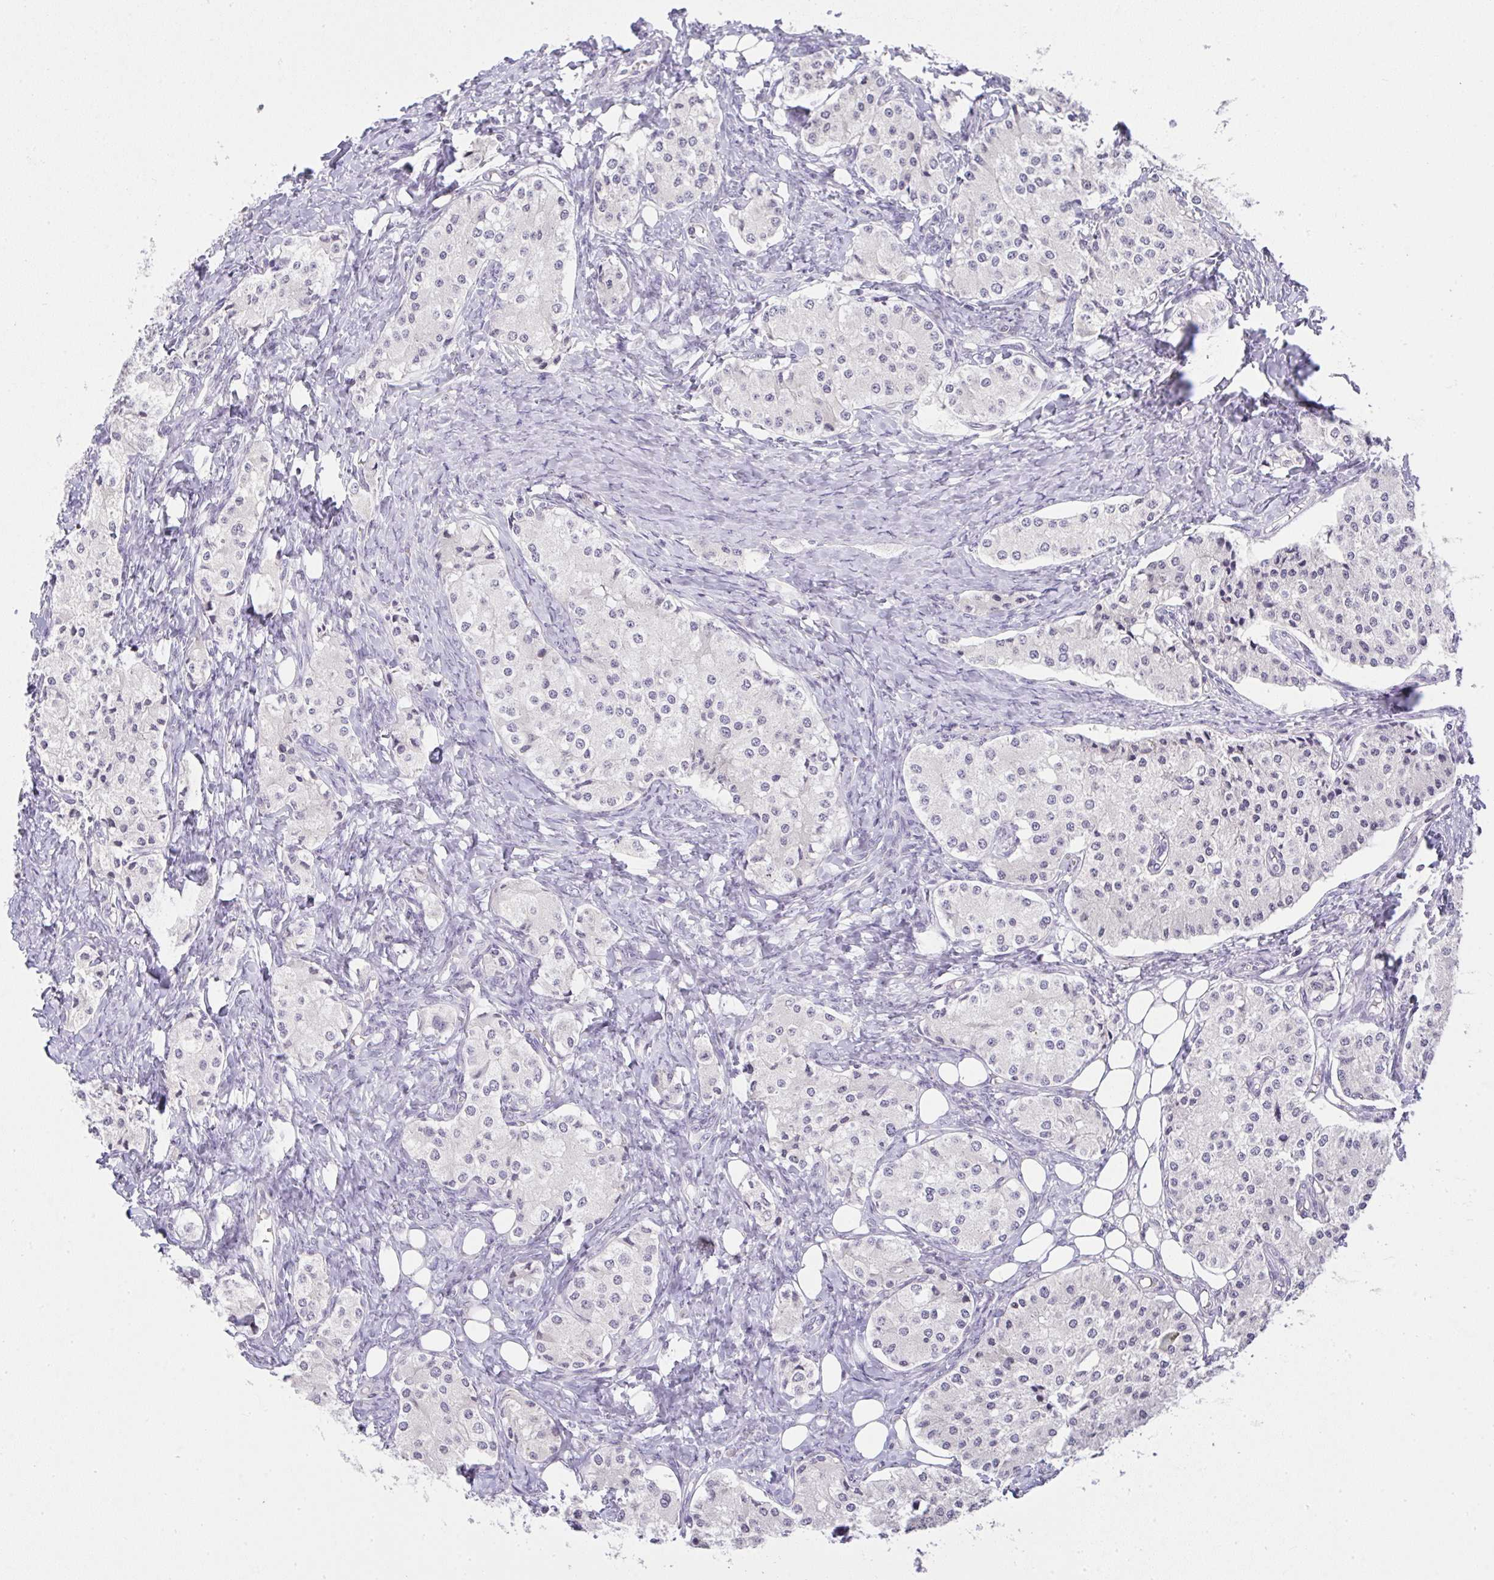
{"staining": {"intensity": "negative", "quantity": "none", "location": "none"}, "tissue": "carcinoid", "cell_type": "Tumor cells", "image_type": "cancer", "snomed": [{"axis": "morphology", "description": "Carcinoid, malignant, NOS"}, {"axis": "topography", "description": "Colon"}], "caption": "The photomicrograph reveals no staining of tumor cells in malignant carcinoid.", "gene": "CACNA1S", "patient": {"sex": "female", "age": 52}}